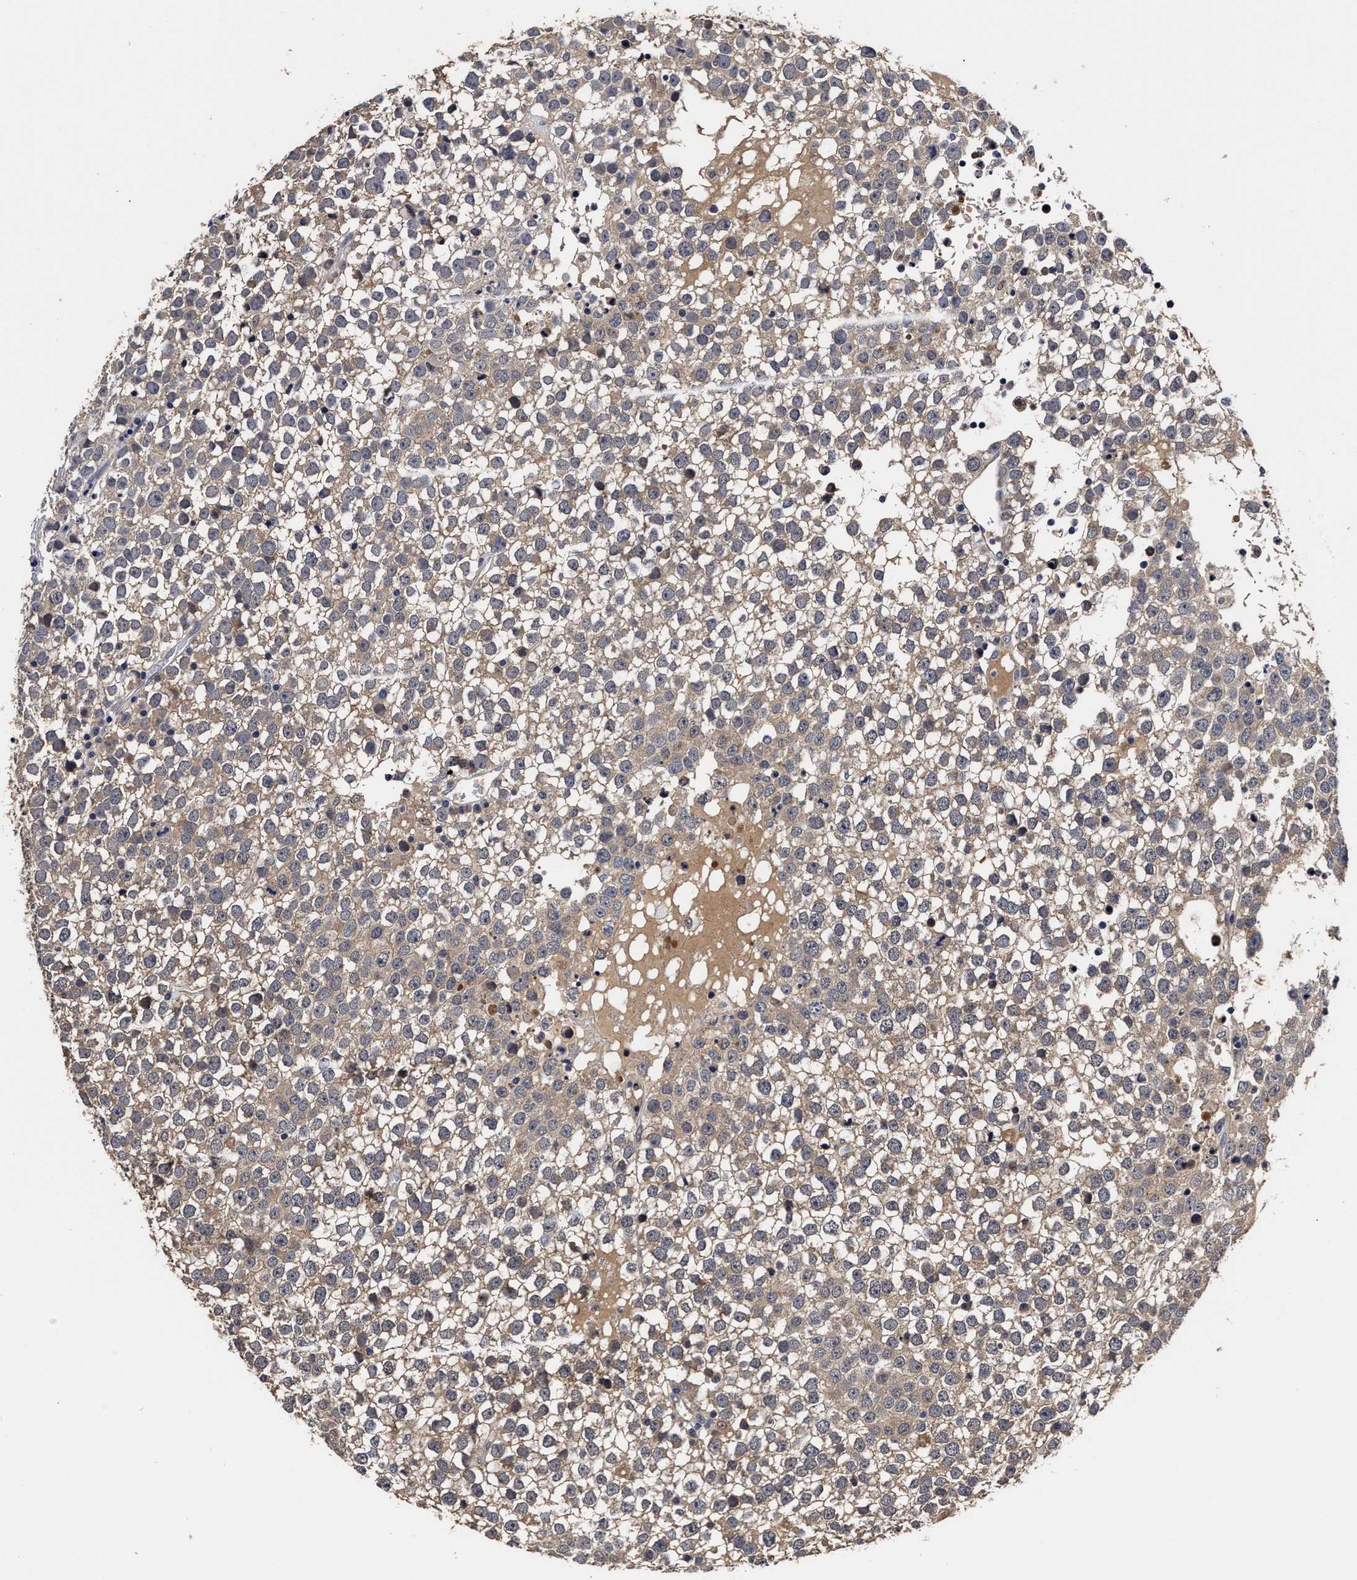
{"staining": {"intensity": "weak", "quantity": "25%-75%", "location": "cytoplasmic/membranous"}, "tissue": "testis cancer", "cell_type": "Tumor cells", "image_type": "cancer", "snomed": [{"axis": "morphology", "description": "Seminoma, NOS"}, {"axis": "topography", "description": "Testis"}], "caption": "IHC of human testis seminoma exhibits low levels of weak cytoplasmic/membranous positivity in approximately 25%-75% of tumor cells.", "gene": "SOCS5", "patient": {"sex": "male", "age": 65}}